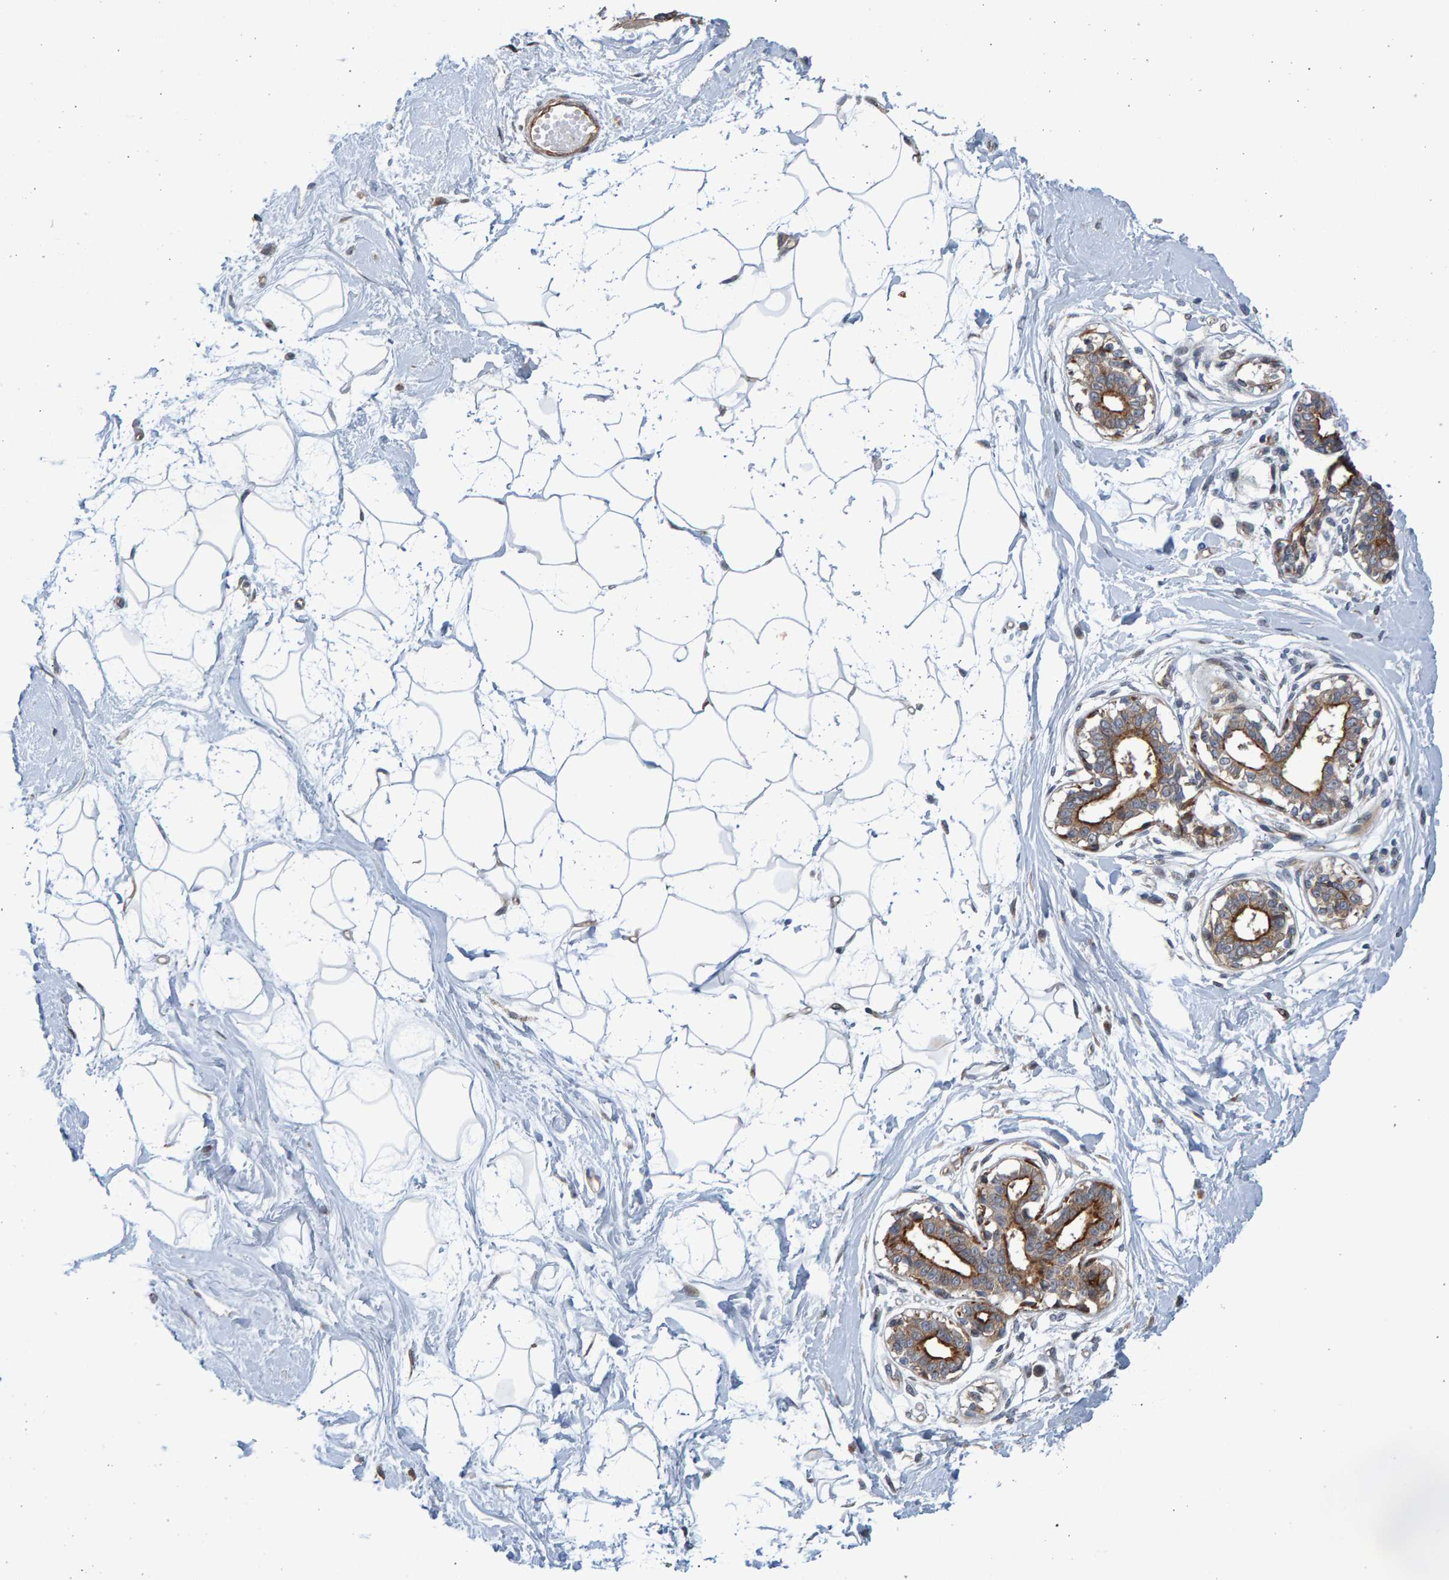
{"staining": {"intensity": "negative", "quantity": "none", "location": "none"}, "tissue": "breast", "cell_type": "Adipocytes", "image_type": "normal", "snomed": [{"axis": "morphology", "description": "Normal tissue, NOS"}, {"axis": "topography", "description": "Breast"}], "caption": "DAB (3,3'-diaminobenzidine) immunohistochemical staining of benign breast exhibits no significant positivity in adipocytes.", "gene": "LRBA", "patient": {"sex": "female", "age": 45}}